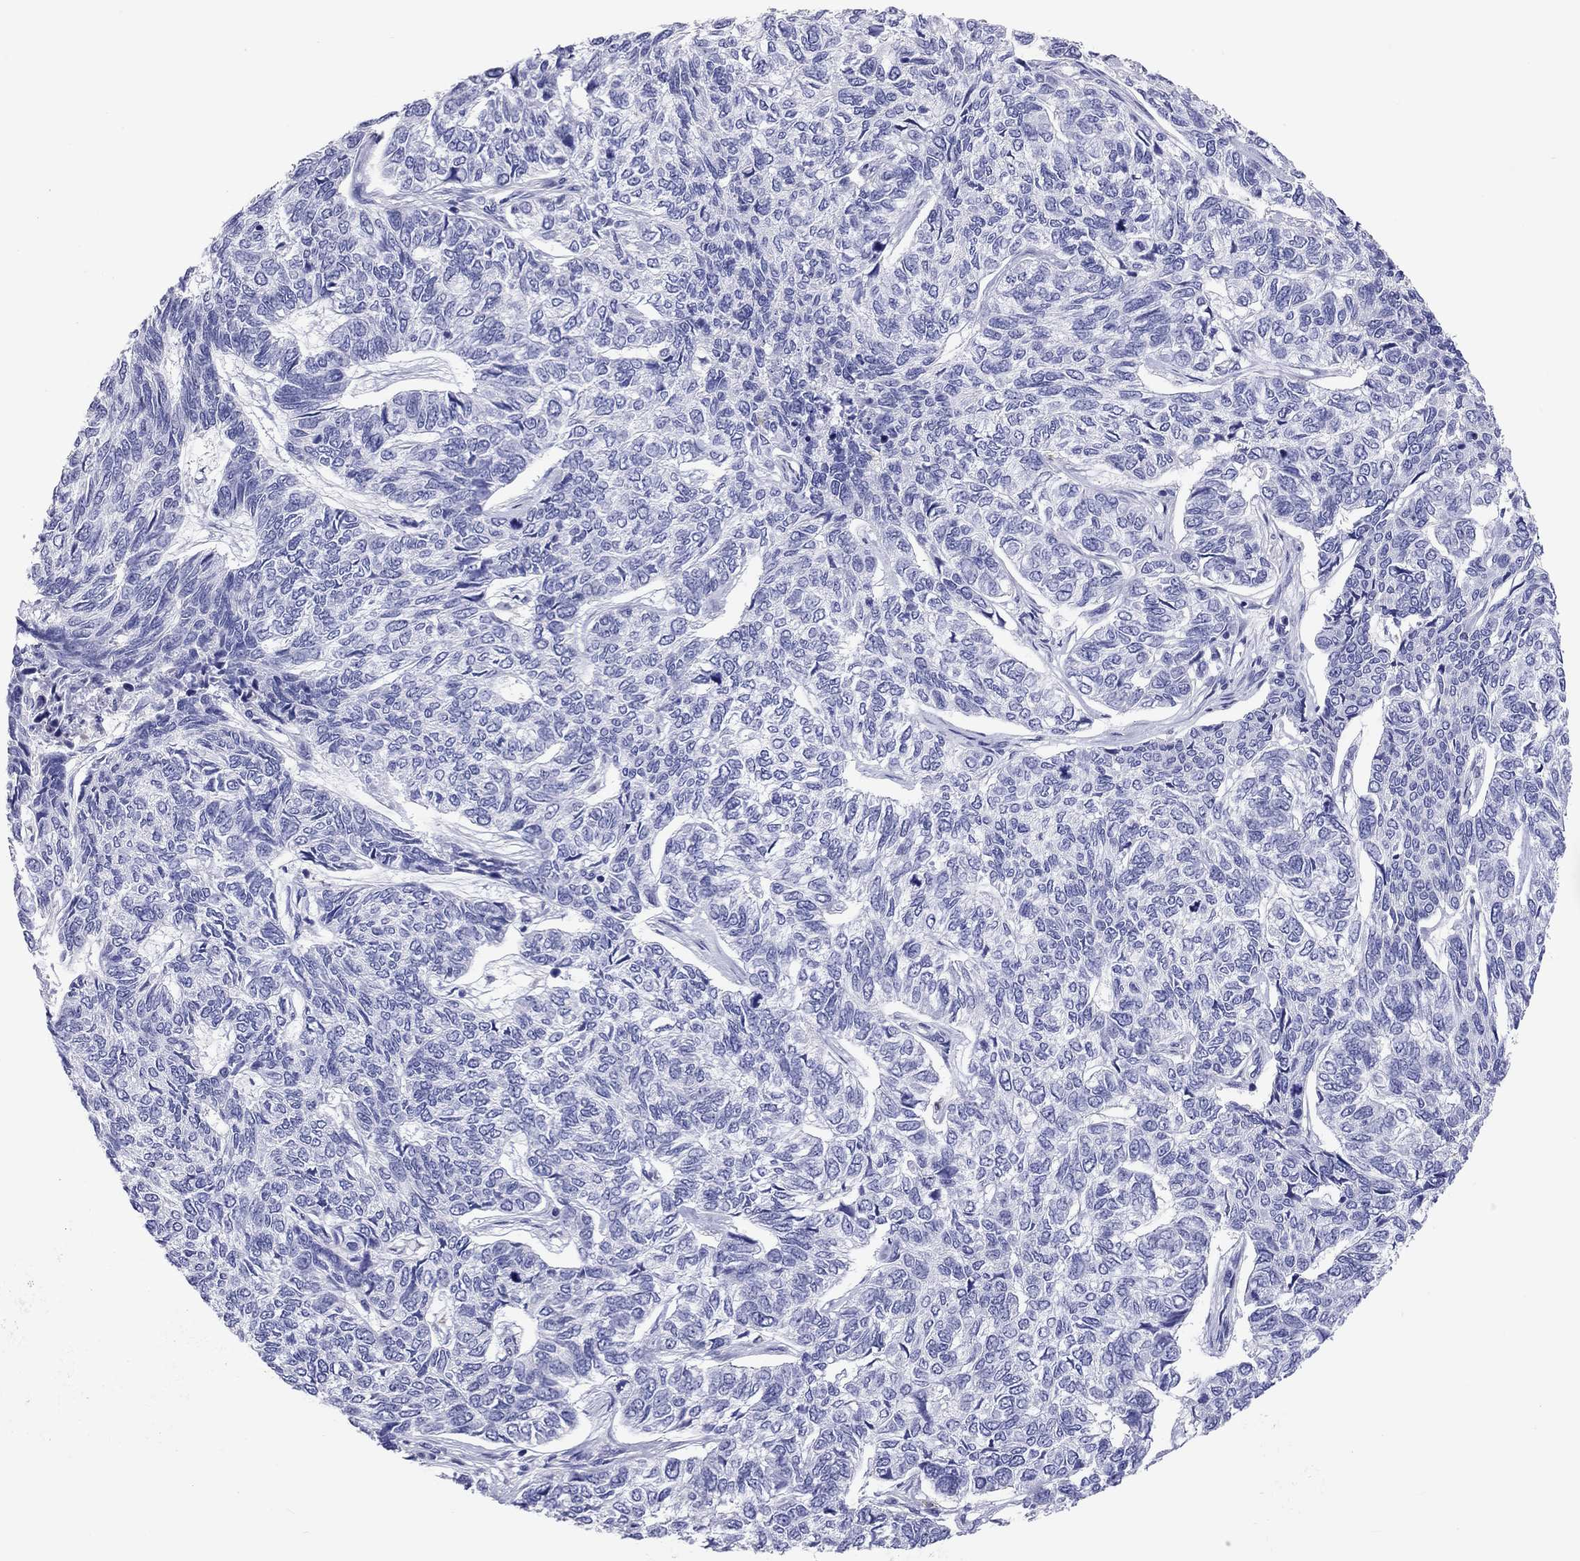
{"staining": {"intensity": "negative", "quantity": "none", "location": "none"}, "tissue": "skin cancer", "cell_type": "Tumor cells", "image_type": "cancer", "snomed": [{"axis": "morphology", "description": "Basal cell carcinoma"}, {"axis": "topography", "description": "Skin"}], "caption": "A micrograph of human basal cell carcinoma (skin) is negative for staining in tumor cells. The staining is performed using DAB brown chromogen with nuclei counter-stained in using hematoxylin.", "gene": "ADORA2A", "patient": {"sex": "female", "age": 65}}